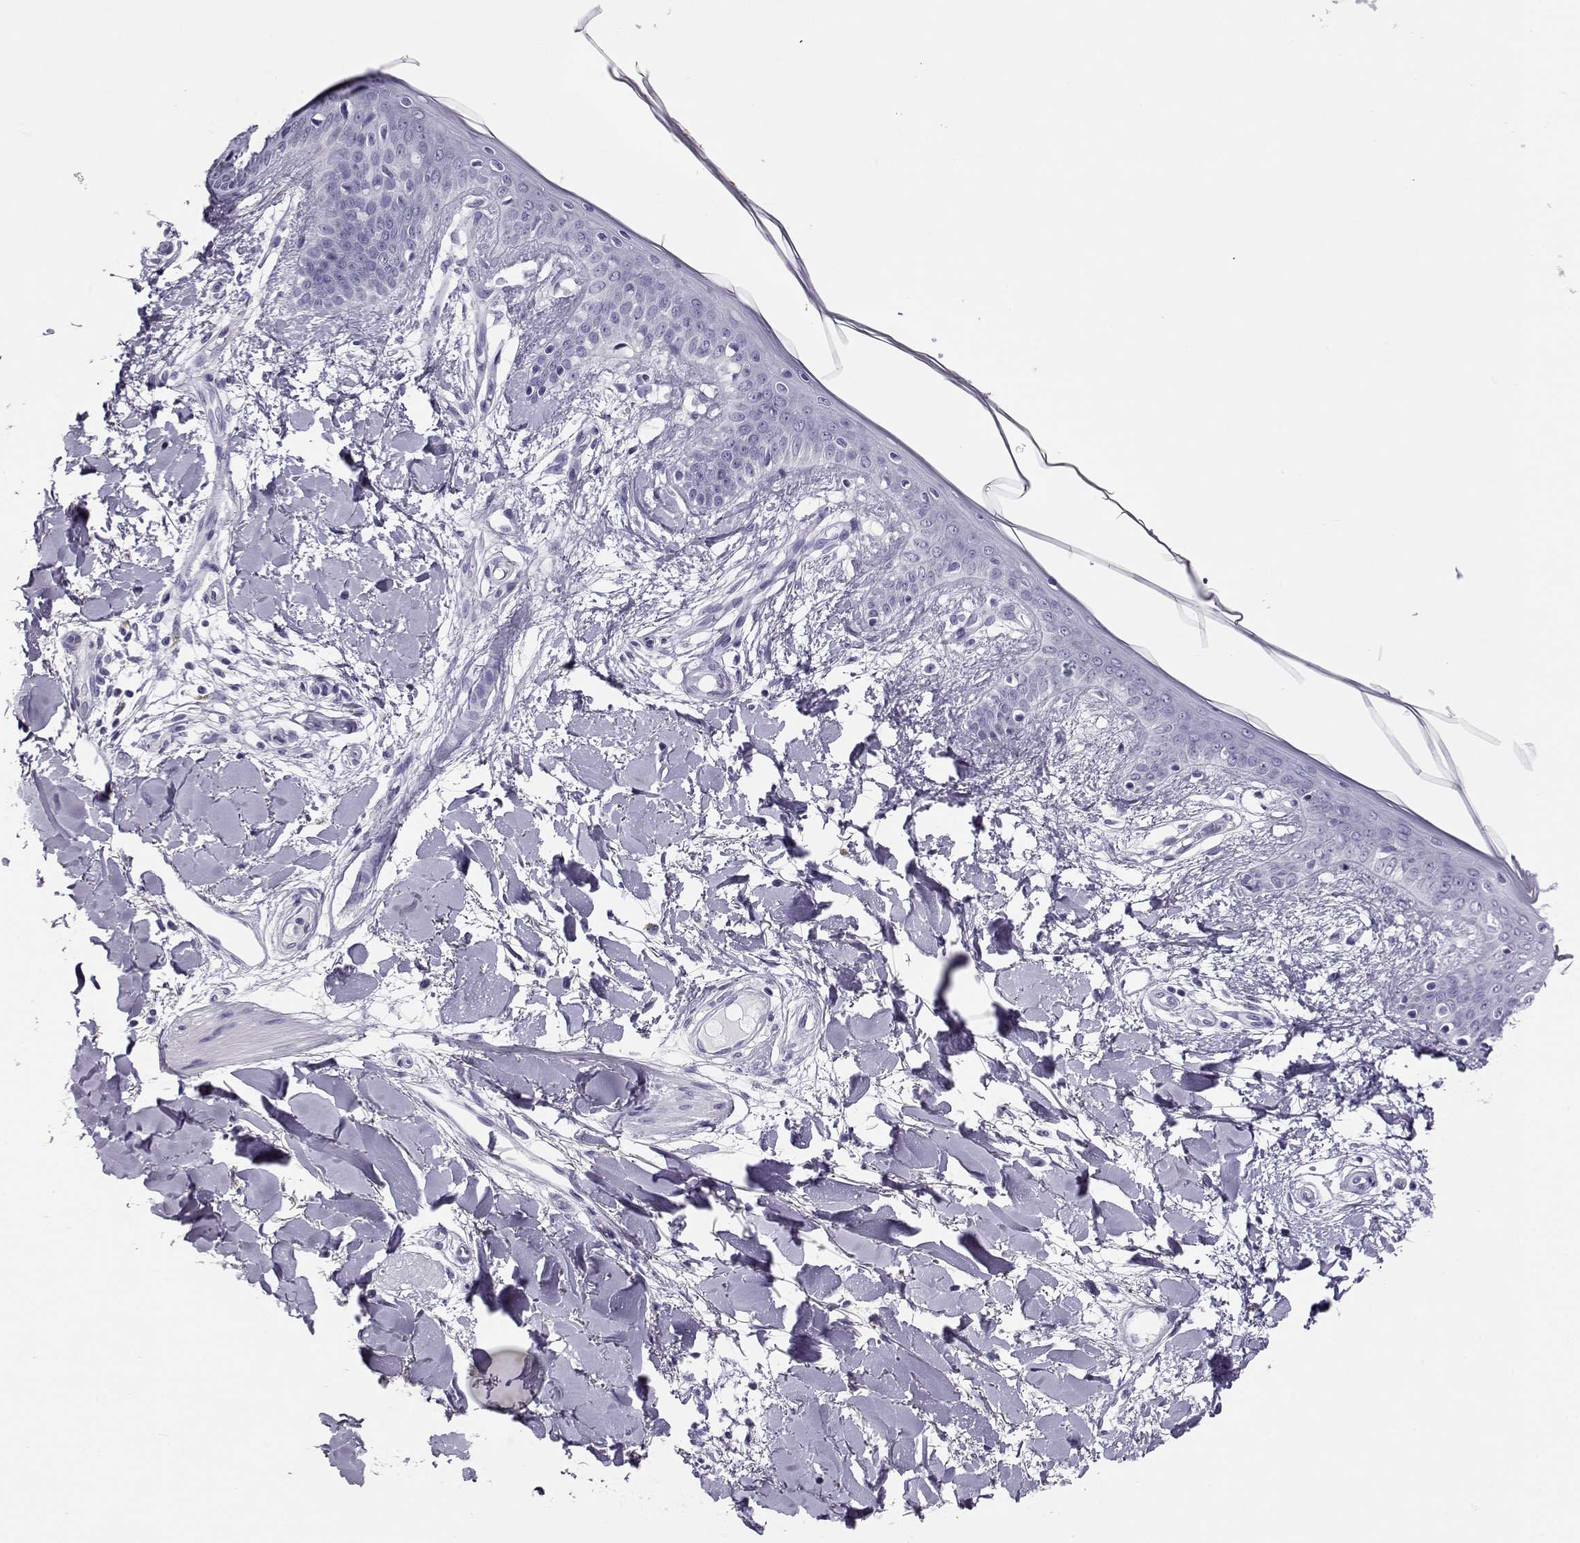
{"staining": {"intensity": "negative", "quantity": "none", "location": "none"}, "tissue": "skin", "cell_type": "Fibroblasts", "image_type": "normal", "snomed": [{"axis": "morphology", "description": "Normal tissue, NOS"}, {"axis": "topography", "description": "Skin"}], "caption": "Immunohistochemical staining of unremarkable skin reveals no significant positivity in fibroblasts. (Immunohistochemistry (ihc), brightfield microscopy, high magnification).", "gene": "RHOXF2B", "patient": {"sex": "female", "age": 34}}